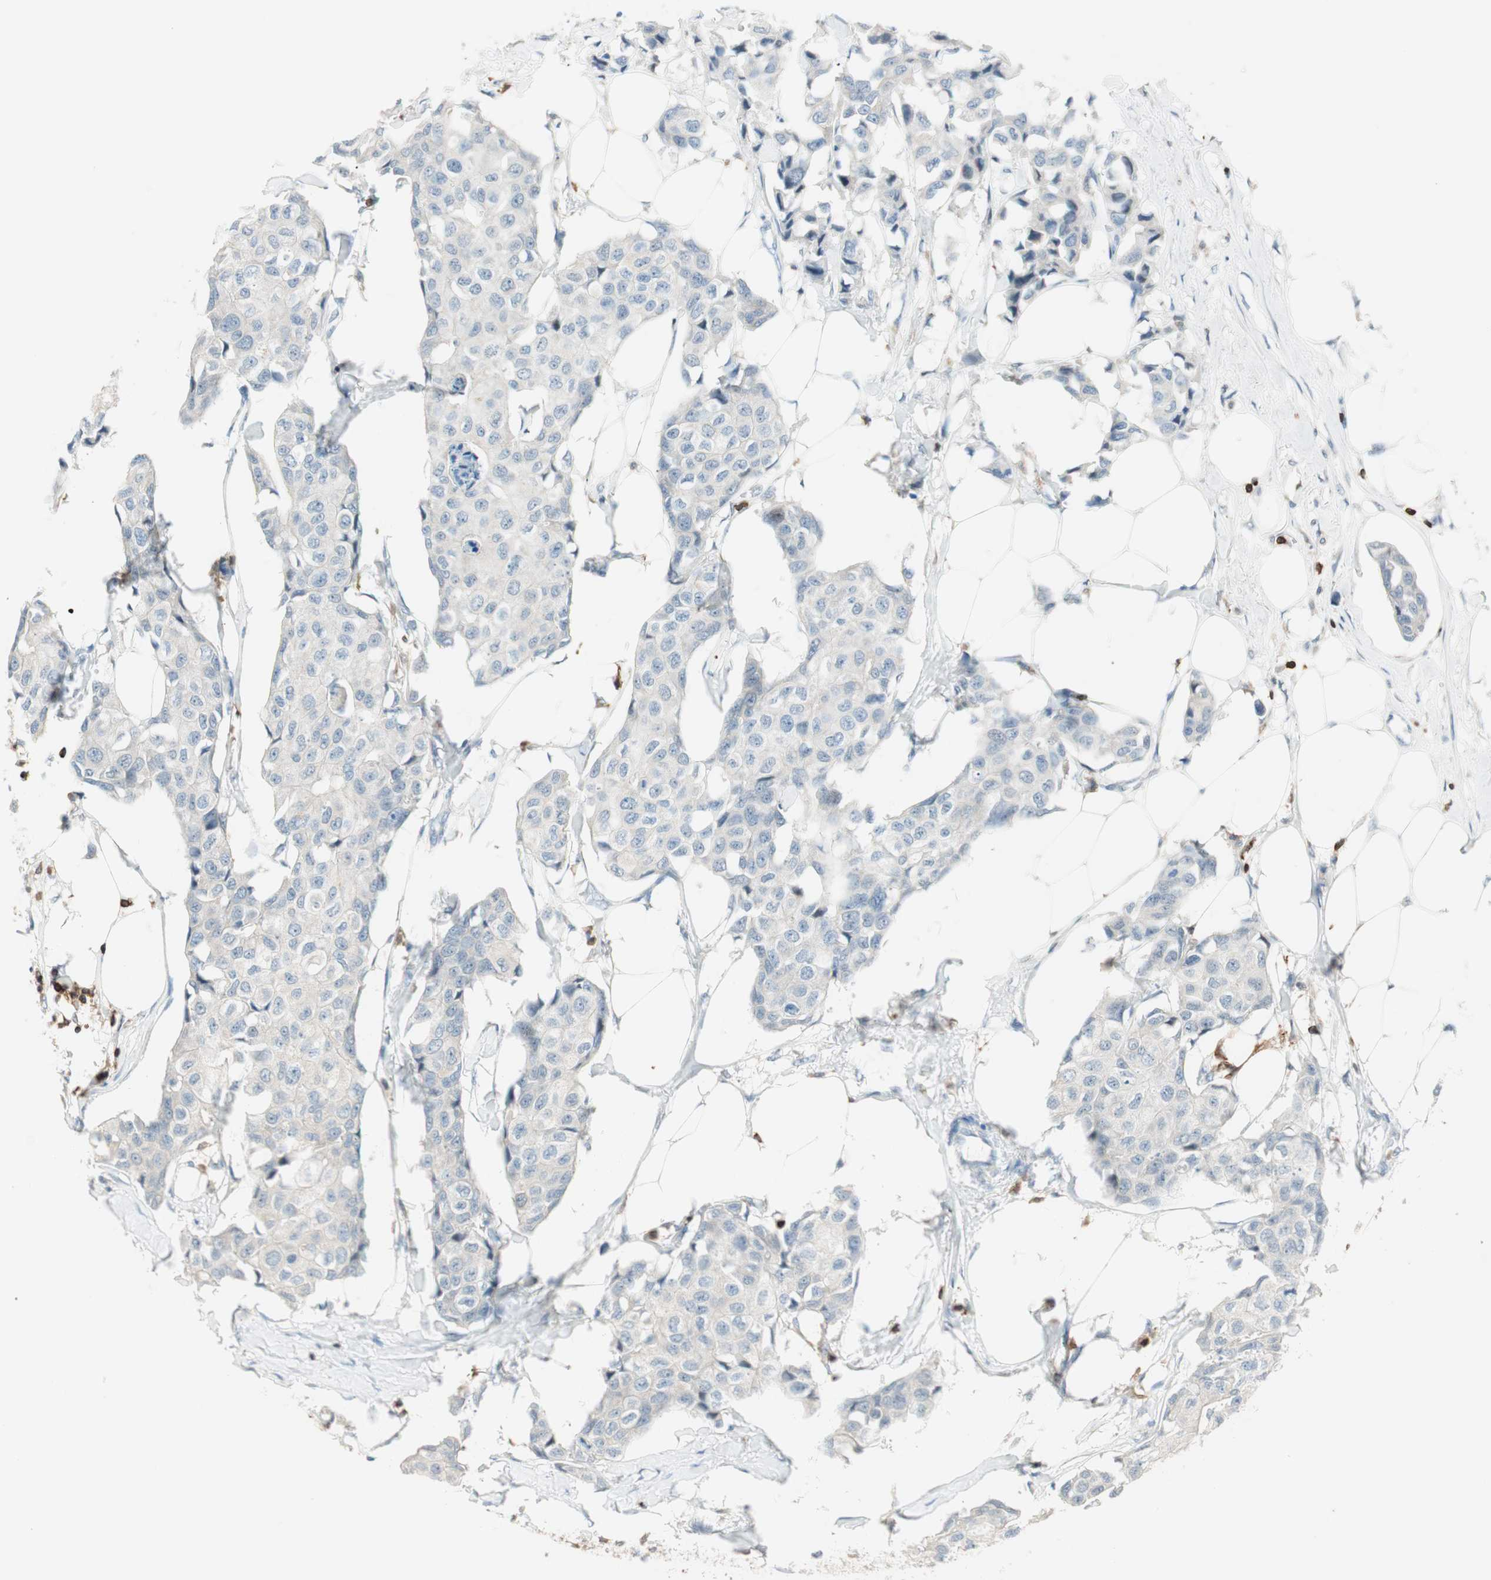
{"staining": {"intensity": "negative", "quantity": "none", "location": "none"}, "tissue": "breast cancer", "cell_type": "Tumor cells", "image_type": "cancer", "snomed": [{"axis": "morphology", "description": "Duct carcinoma"}, {"axis": "topography", "description": "Breast"}], "caption": "This is an IHC histopathology image of human breast cancer (invasive ductal carcinoma). There is no expression in tumor cells.", "gene": "HPGD", "patient": {"sex": "female", "age": 80}}